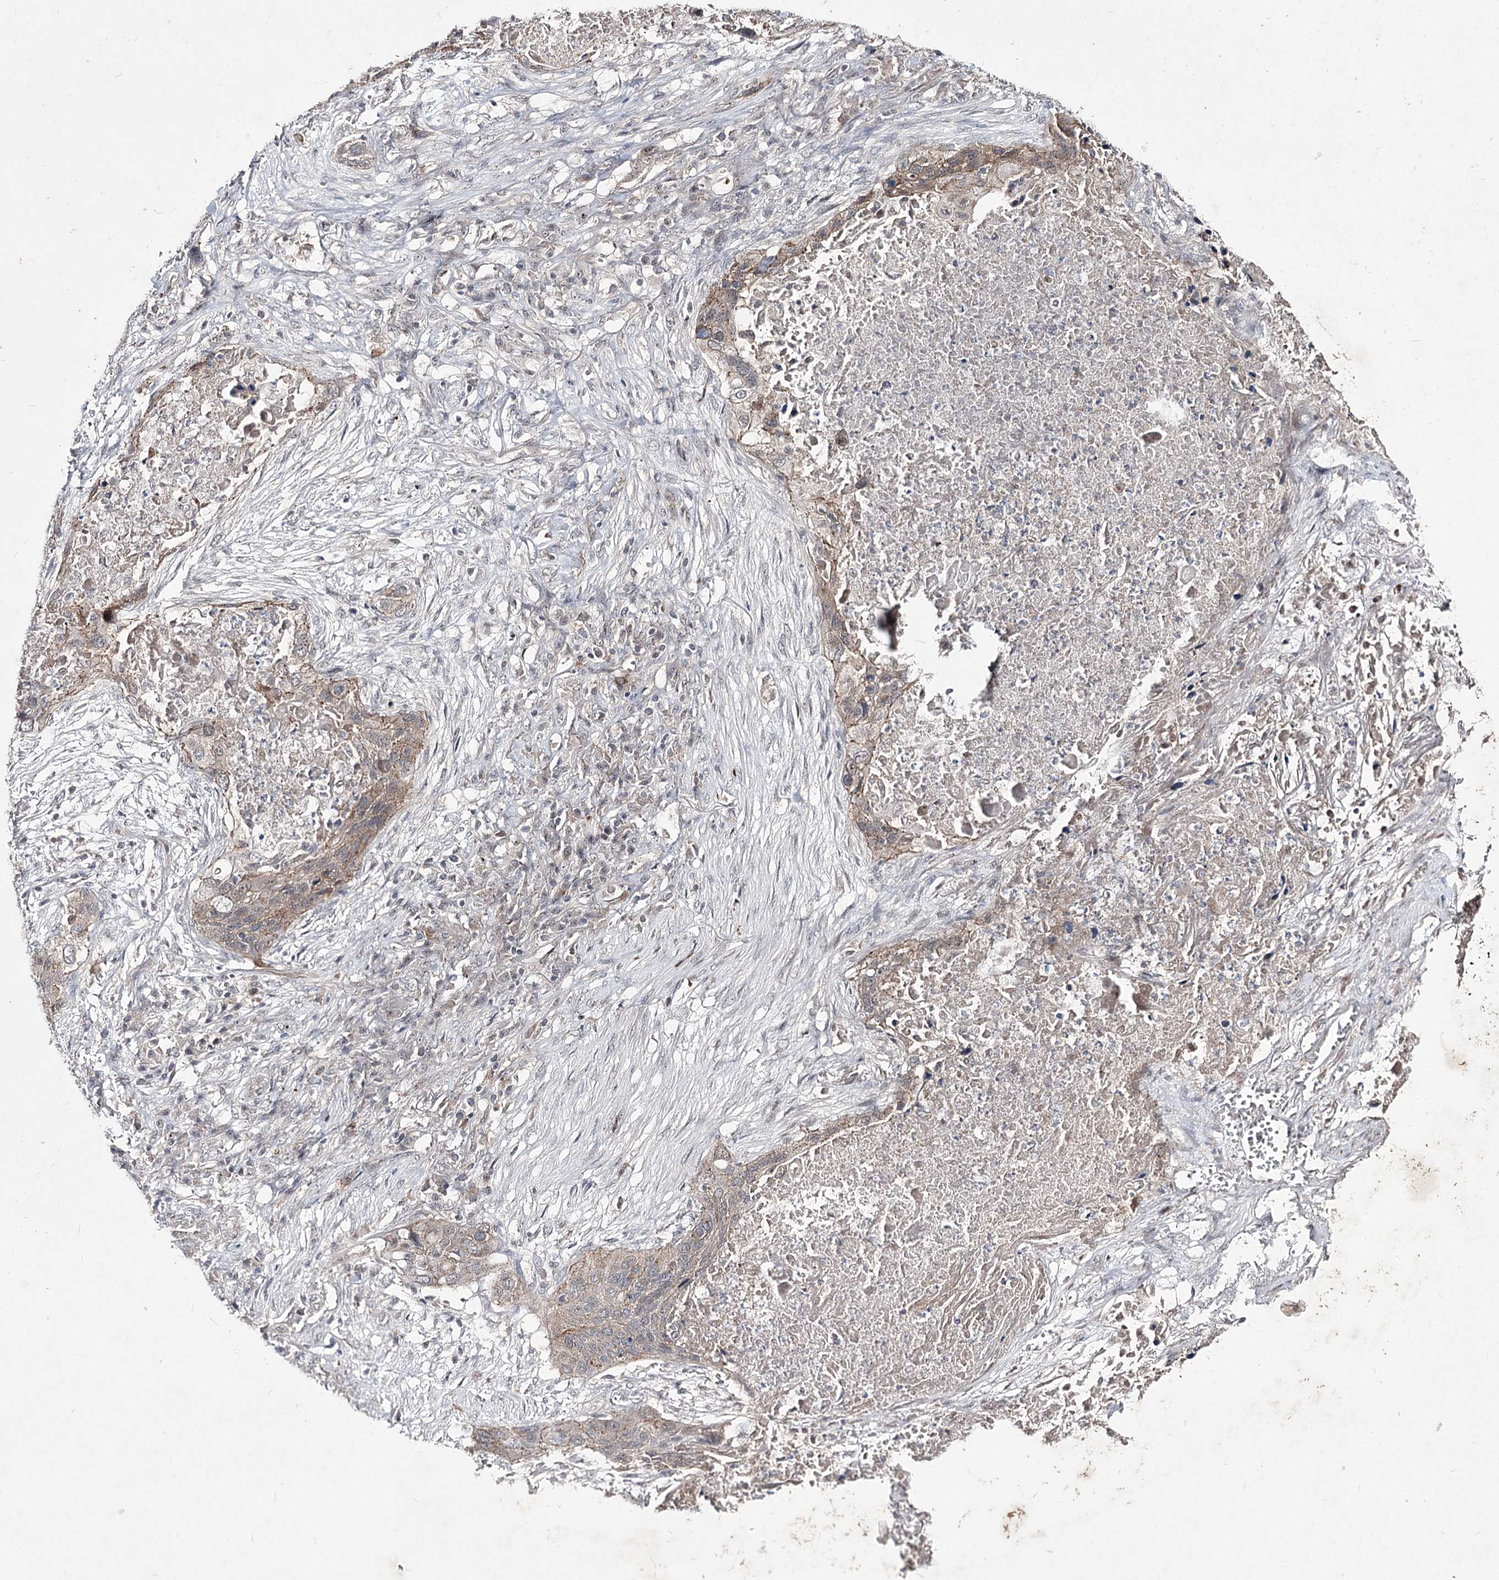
{"staining": {"intensity": "weak", "quantity": "25%-75%", "location": "cytoplasmic/membranous"}, "tissue": "lung cancer", "cell_type": "Tumor cells", "image_type": "cancer", "snomed": [{"axis": "morphology", "description": "Squamous cell carcinoma, NOS"}, {"axis": "topography", "description": "Lung"}], "caption": "Protein staining by IHC shows weak cytoplasmic/membranous positivity in approximately 25%-75% of tumor cells in squamous cell carcinoma (lung).", "gene": "HOXC11", "patient": {"sex": "female", "age": 63}}